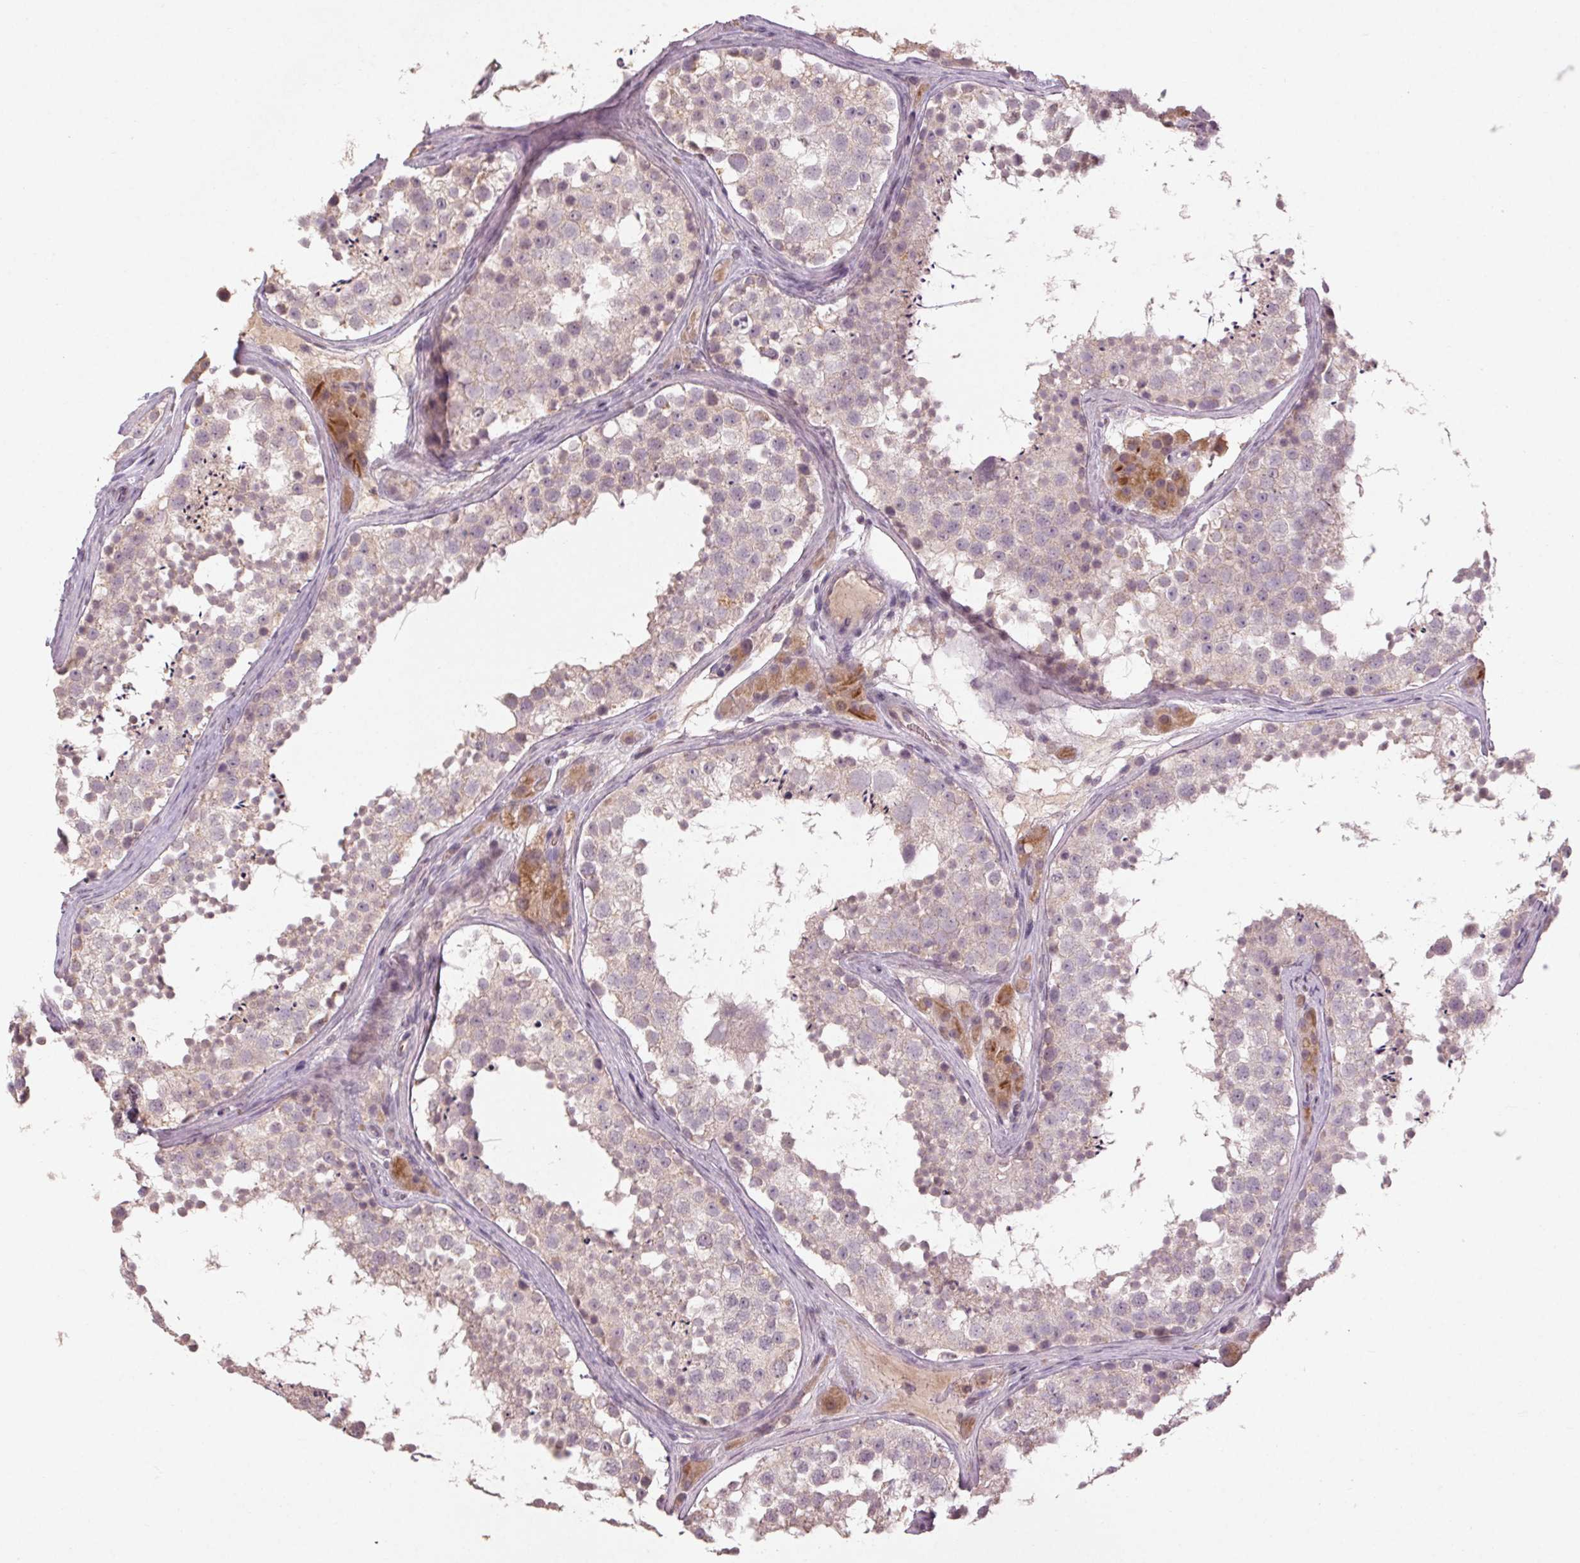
{"staining": {"intensity": "negative", "quantity": "none", "location": "none"}, "tissue": "testis", "cell_type": "Cells in seminiferous ducts", "image_type": "normal", "snomed": [{"axis": "morphology", "description": "Normal tissue, NOS"}, {"axis": "topography", "description": "Testis"}], "caption": "Photomicrograph shows no significant protein expression in cells in seminiferous ducts of unremarkable testis. (Brightfield microscopy of DAB (3,3'-diaminobenzidine) immunohistochemistry (IHC) at high magnification).", "gene": "ENSG00000255641", "patient": {"sex": "male", "age": 41}}